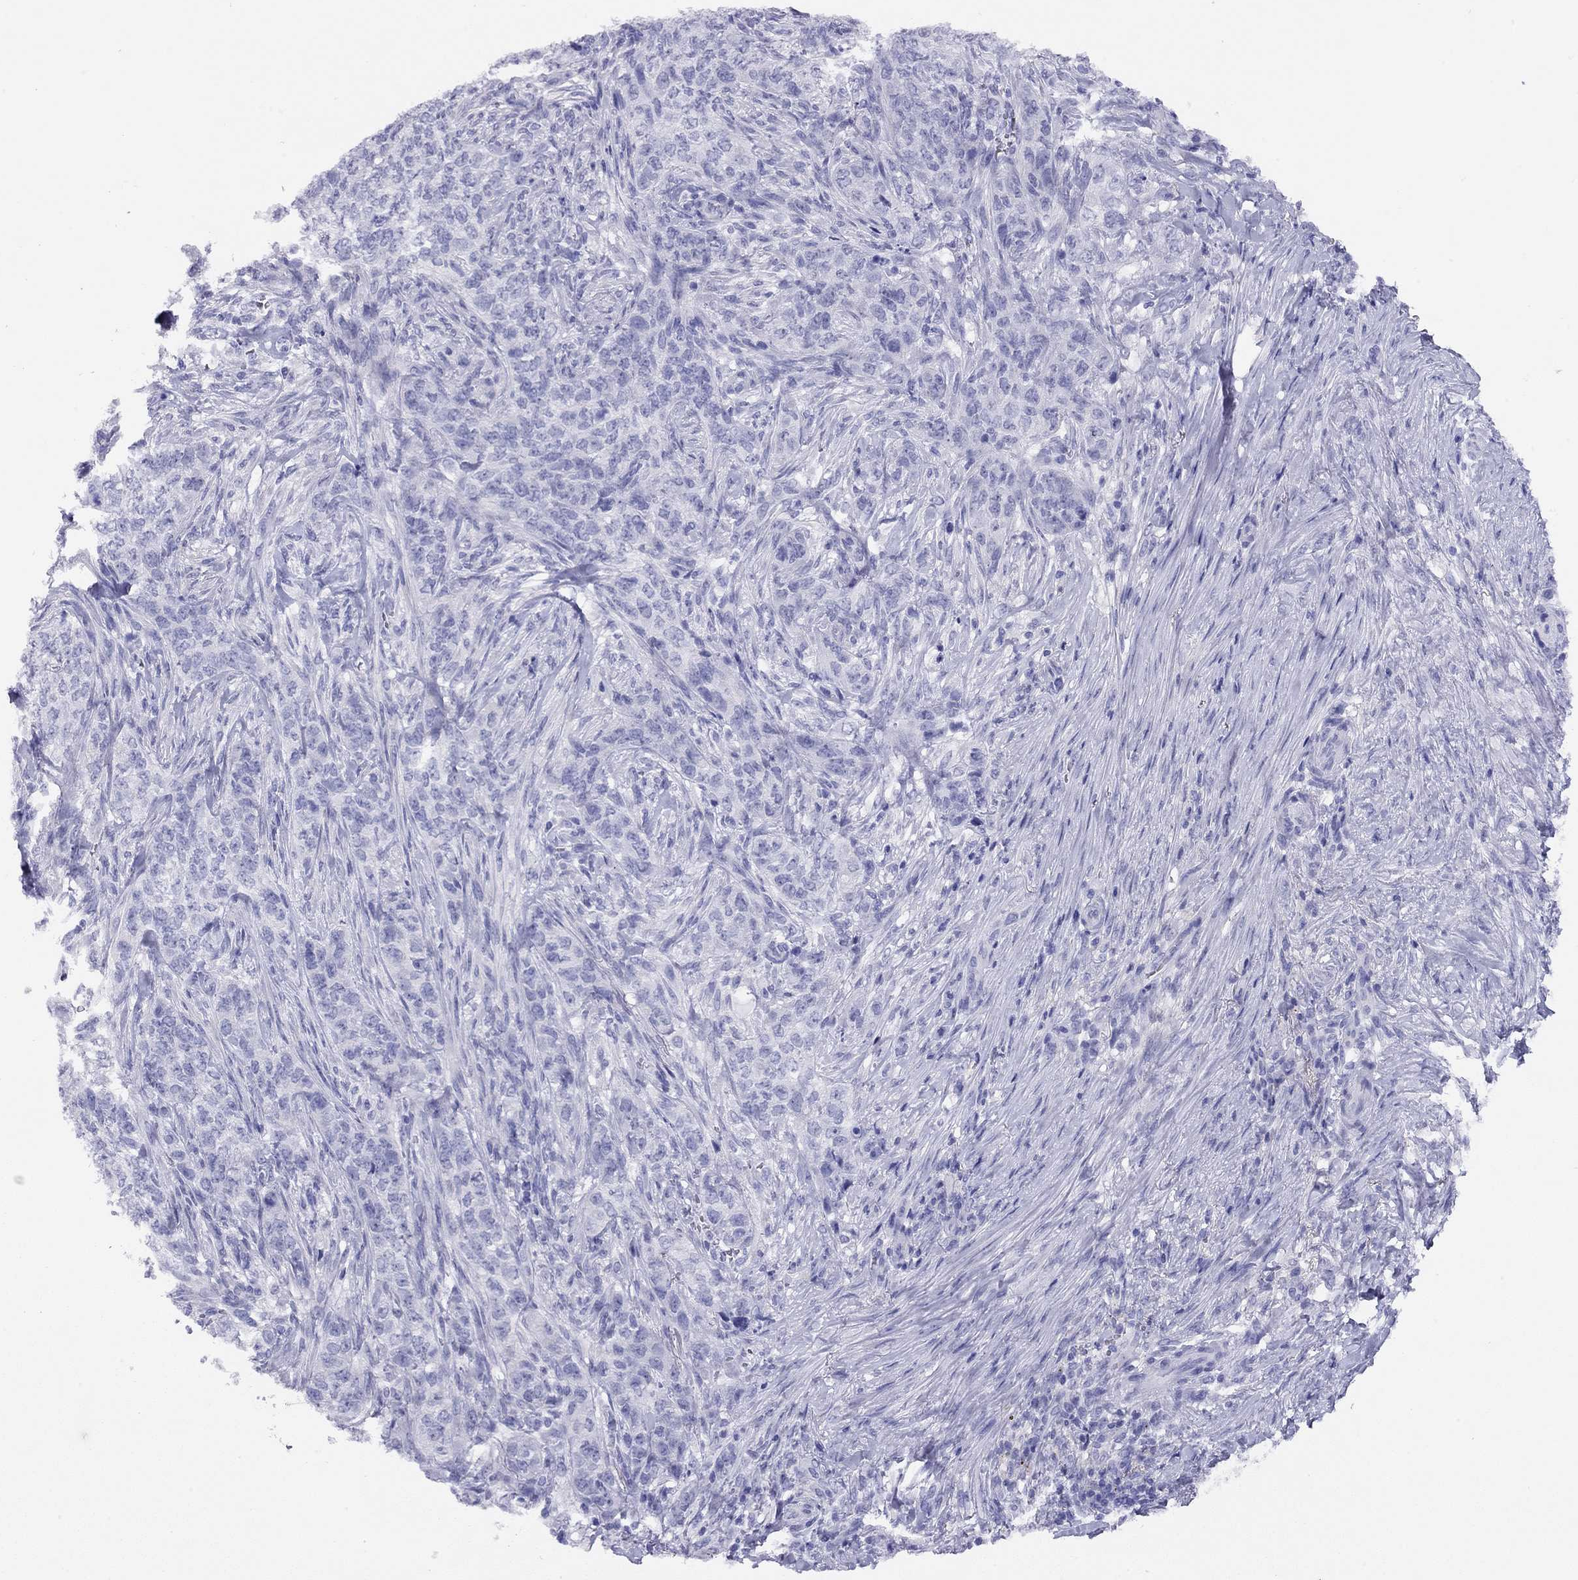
{"staining": {"intensity": "negative", "quantity": "none", "location": "none"}, "tissue": "skin cancer", "cell_type": "Tumor cells", "image_type": "cancer", "snomed": [{"axis": "morphology", "description": "Basal cell carcinoma"}, {"axis": "topography", "description": "Skin"}], "caption": "IHC micrograph of neoplastic tissue: basal cell carcinoma (skin) stained with DAB reveals no significant protein staining in tumor cells.", "gene": "LRIT2", "patient": {"sex": "female", "age": 69}}